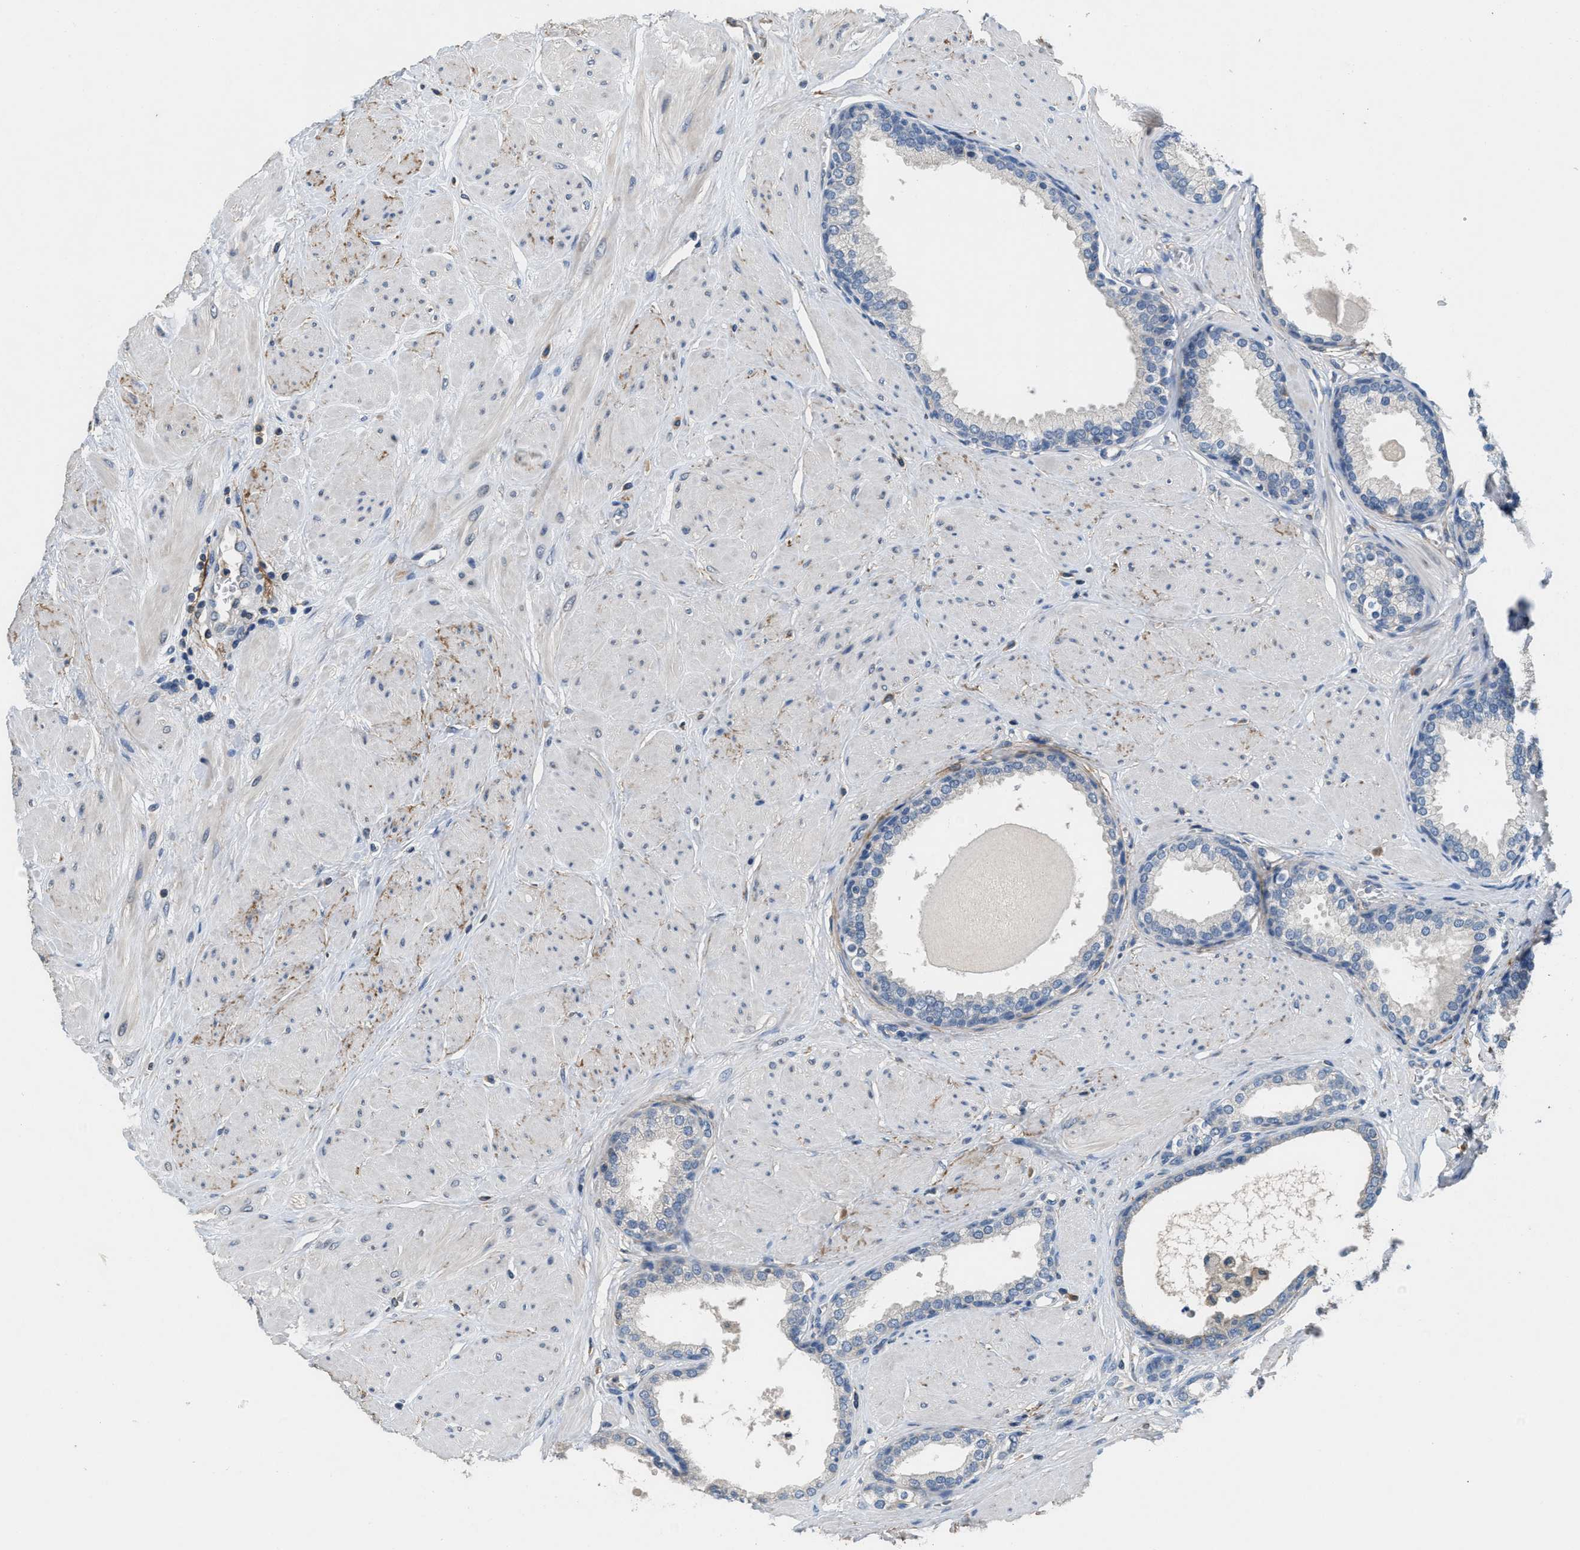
{"staining": {"intensity": "negative", "quantity": "none", "location": "none"}, "tissue": "prostate", "cell_type": "Glandular cells", "image_type": "normal", "snomed": [{"axis": "morphology", "description": "Normal tissue, NOS"}, {"axis": "topography", "description": "Prostate"}], "caption": "Immunohistochemical staining of benign human prostate displays no significant expression in glandular cells. (DAB (3,3'-diaminobenzidine) immunohistochemistry, high magnification).", "gene": "DGKE", "patient": {"sex": "male", "age": 51}}